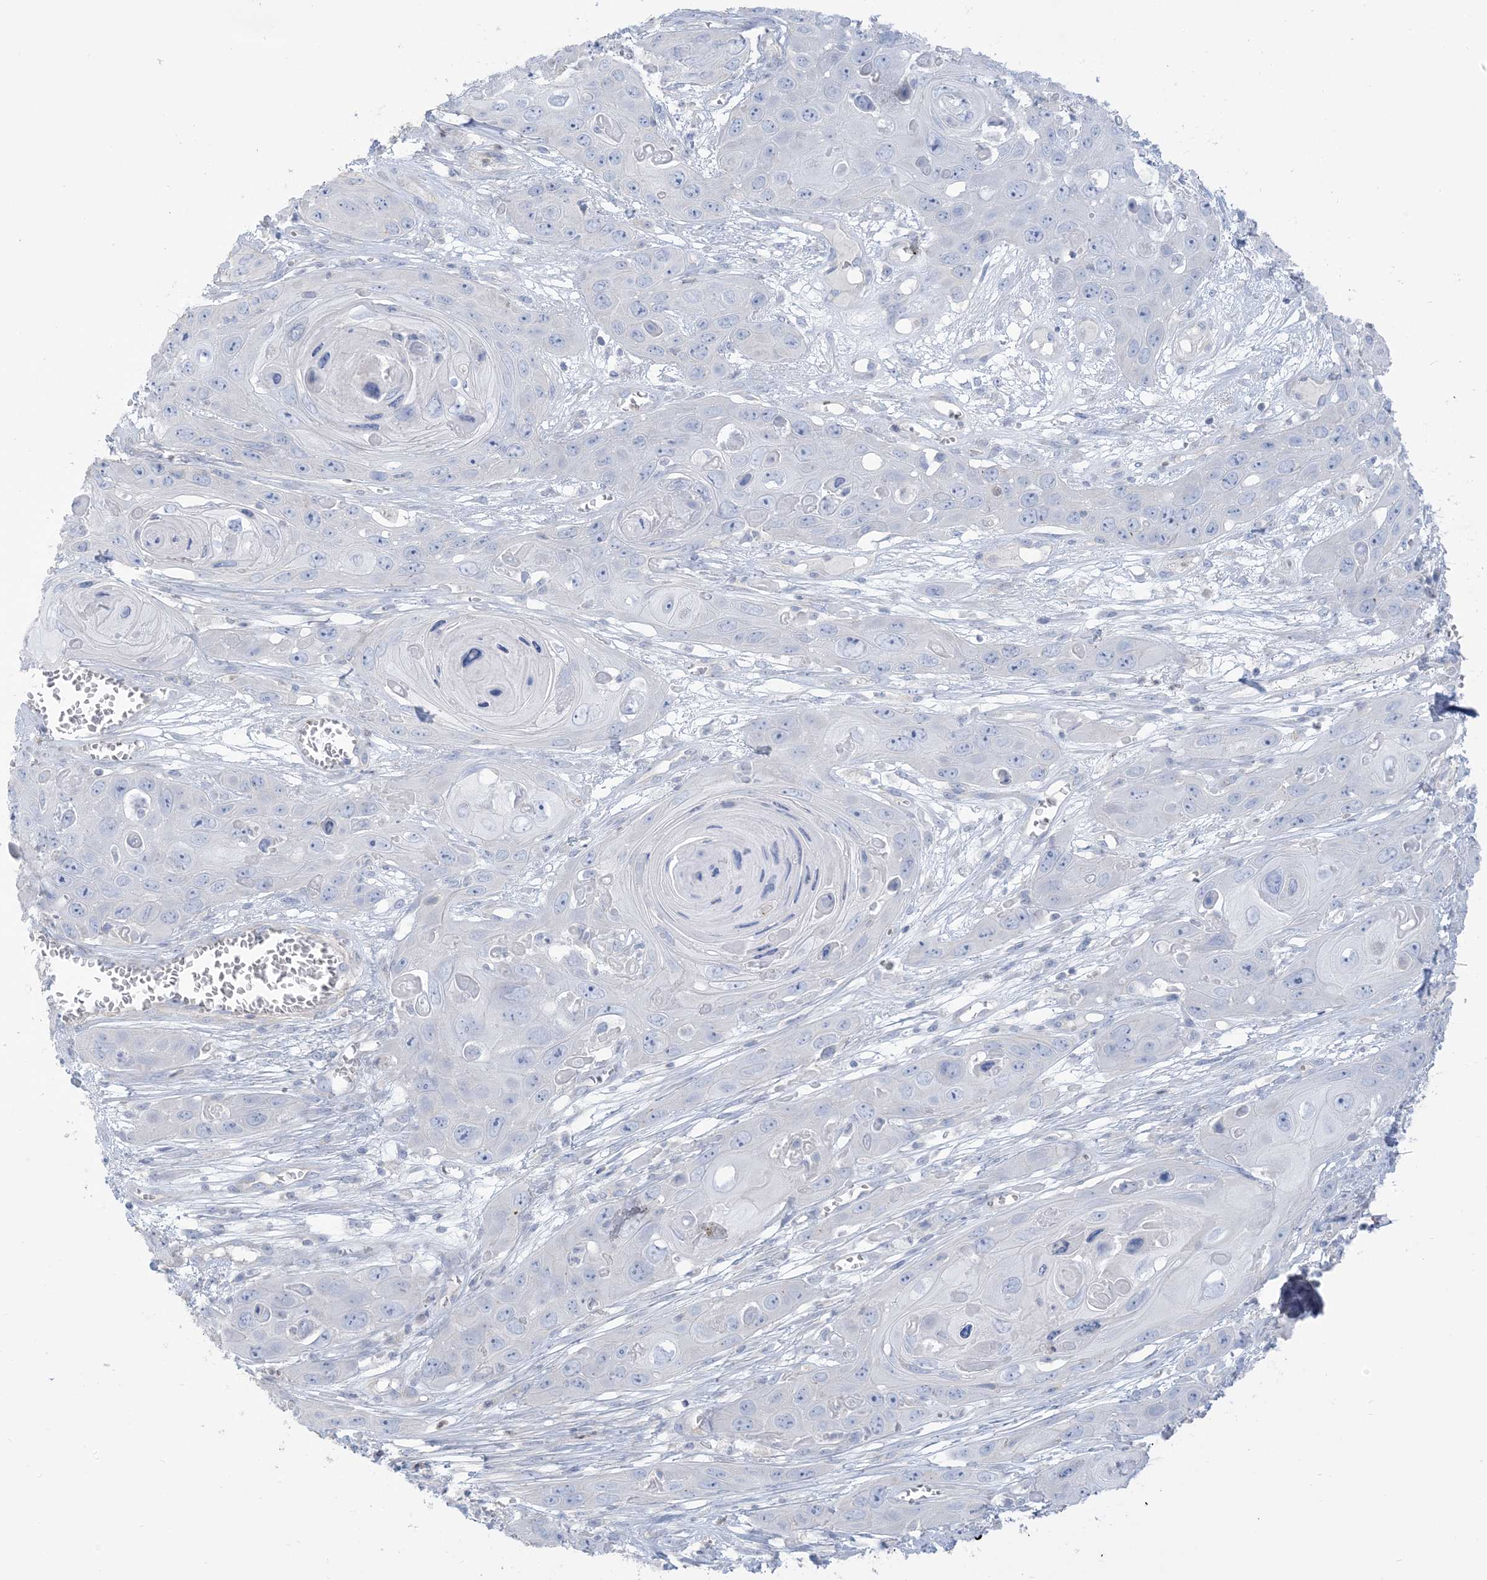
{"staining": {"intensity": "negative", "quantity": "none", "location": "none"}, "tissue": "skin cancer", "cell_type": "Tumor cells", "image_type": "cancer", "snomed": [{"axis": "morphology", "description": "Squamous cell carcinoma, NOS"}, {"axis": "topography", "description": "Skin"}], "caption": "Human skin cancer (squamous cell carcinoma) stained for a protein using IHC shows no staining in tumor cells.", "gene": "MTHFD2L", "patient": {"sex": "male", "age": 55}}